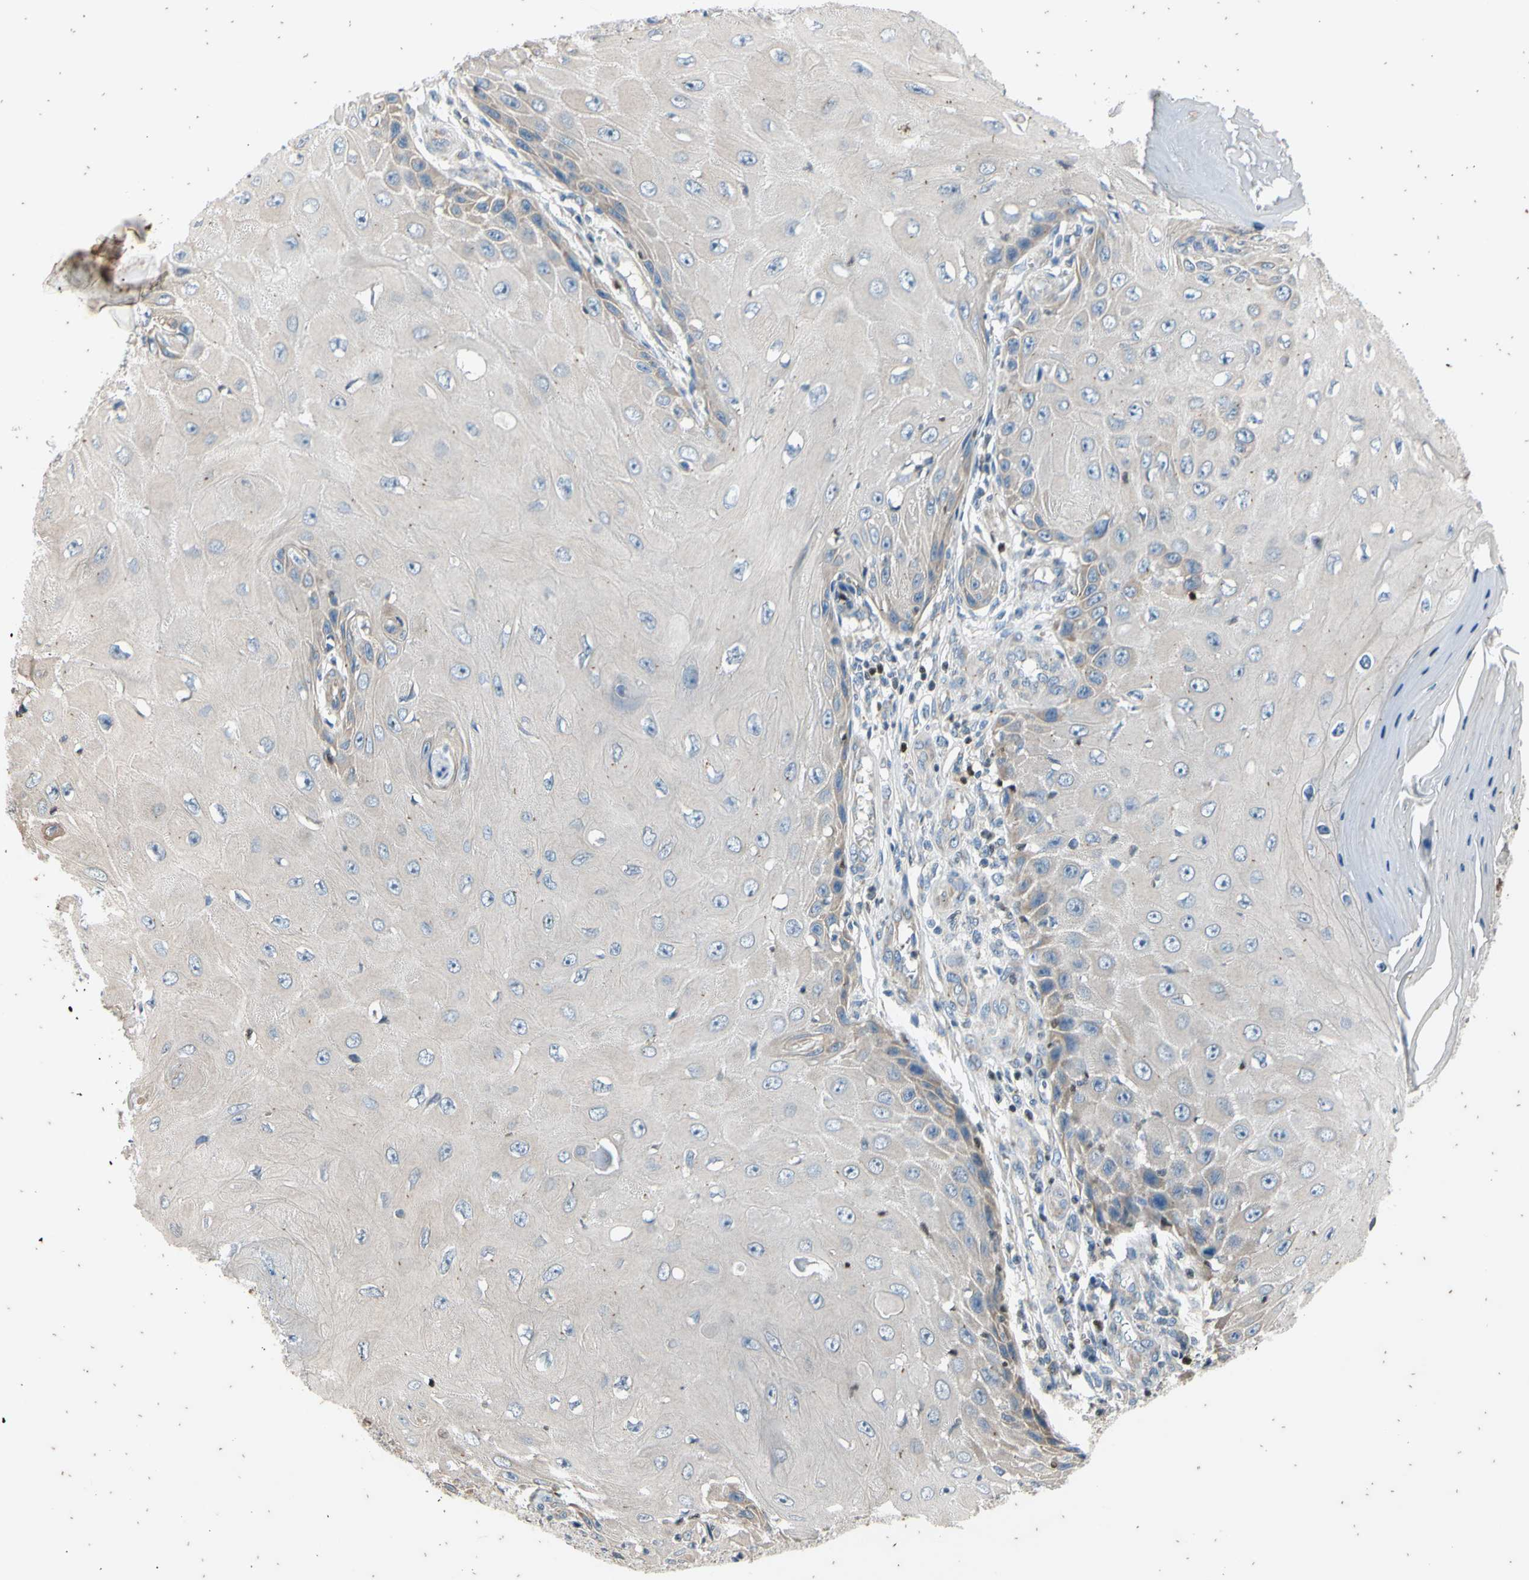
{"staining": {"intensity": "negative", "quantity": "none", "location": "none"}, "tissue": "skin cancer", "cell_type": "Tumor cells", "image_type": "cancer", "snomed": [{"axis": "morphology", "description": "Squamous cell carcinoma, NOS"}, {"axis": "topography", "description": "Skin"}], "caption": "Skin cancer was stained to show a protein in brown. There is no significant expression in tumor cells.", "gene": "TBX21", "patient": {"sex": "female", "age": 73}}